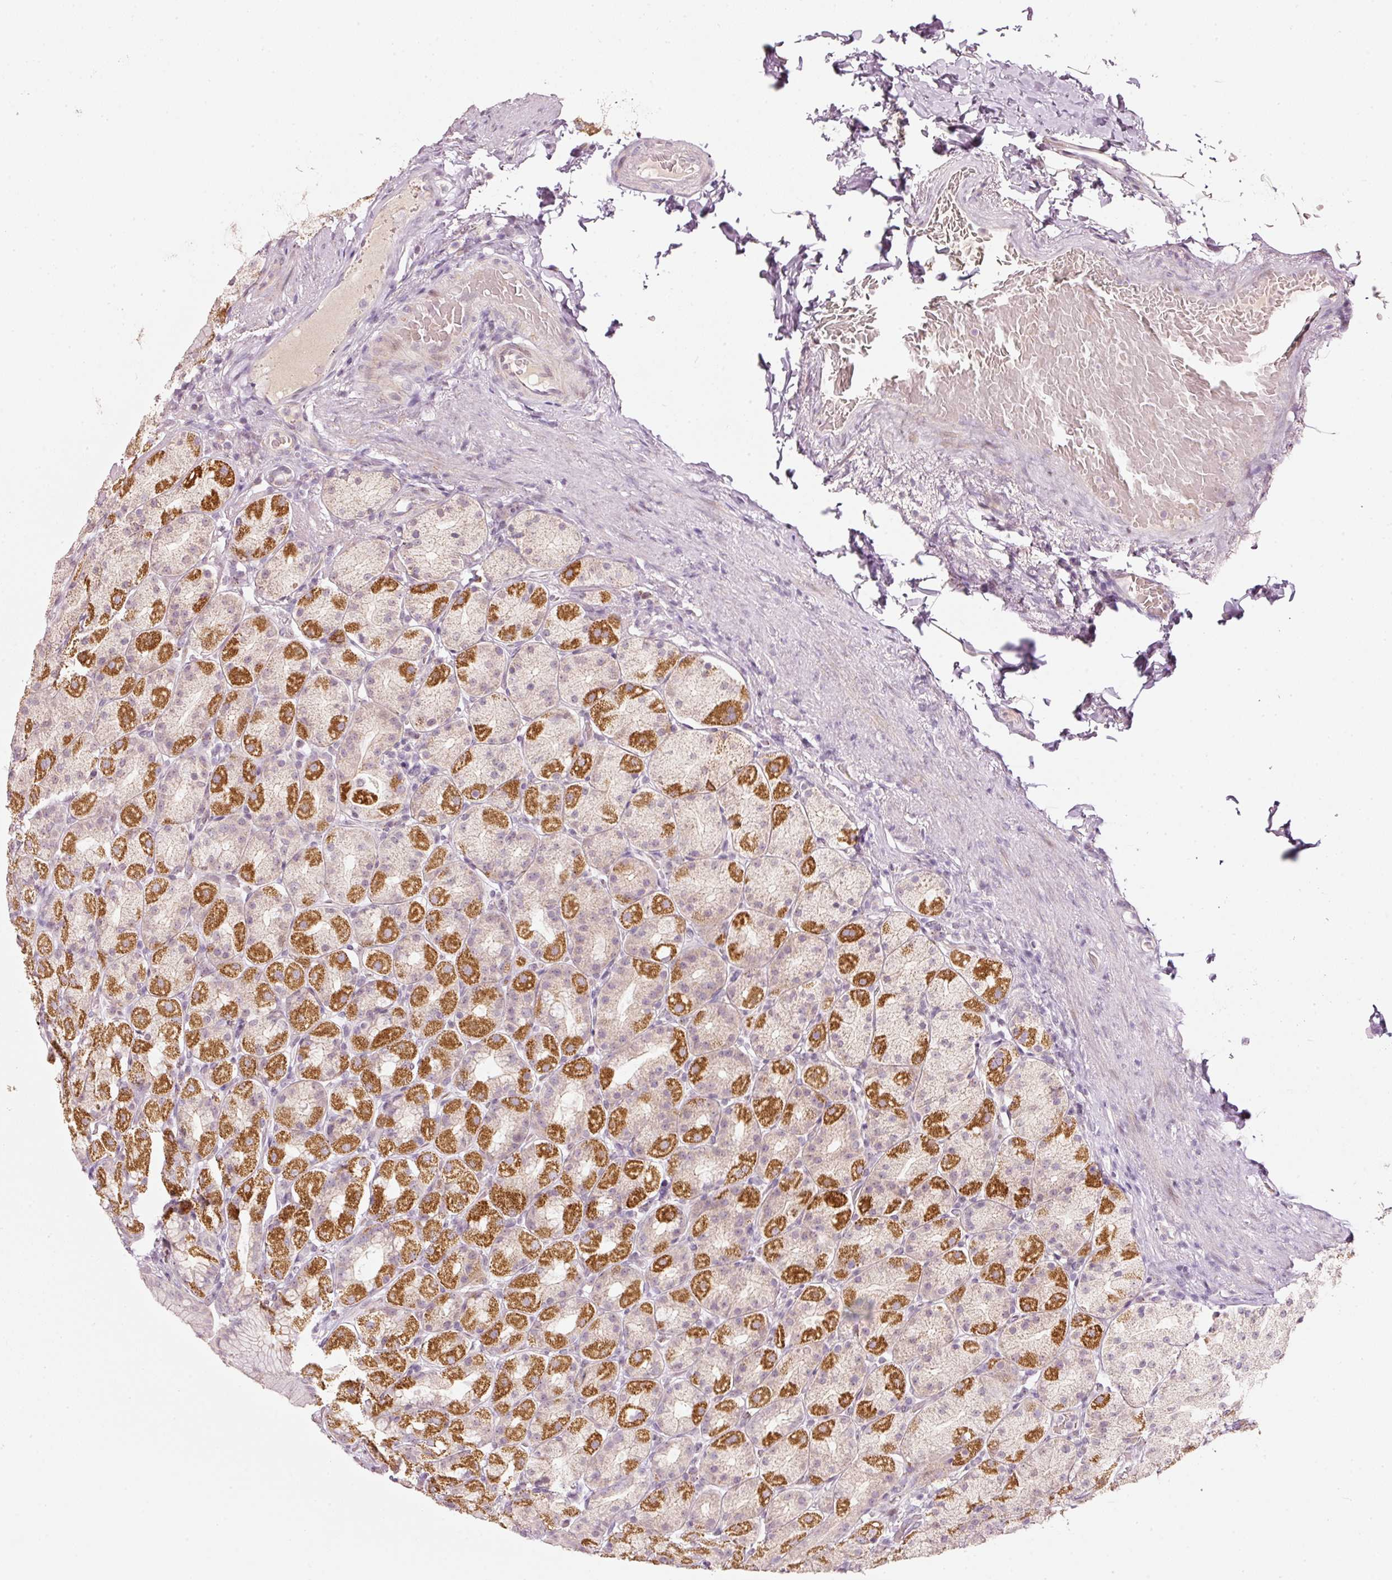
{"staining": {"intensity": "strong", "quantity": "<25%", "location": "cytoplasmic/membranous"}, "tissue": "stomach", "cell_type": "Glandular cells", "image_type": "normal", "snomed": [{"axis": "morphology", "description": "Normal tissue, NOS"}, {"axis": "topography", "description": "Stomach, upper"}, {"axis": "topography", "description": "Stomach"}], "caption": "Protein expression analysis of unremarkable human stomach reveals strong cytoplasmic/membranous positivity in about <25% of glandular cells.", "gene": "TOB2", "patient": {"sex": "male", "age": 68}}